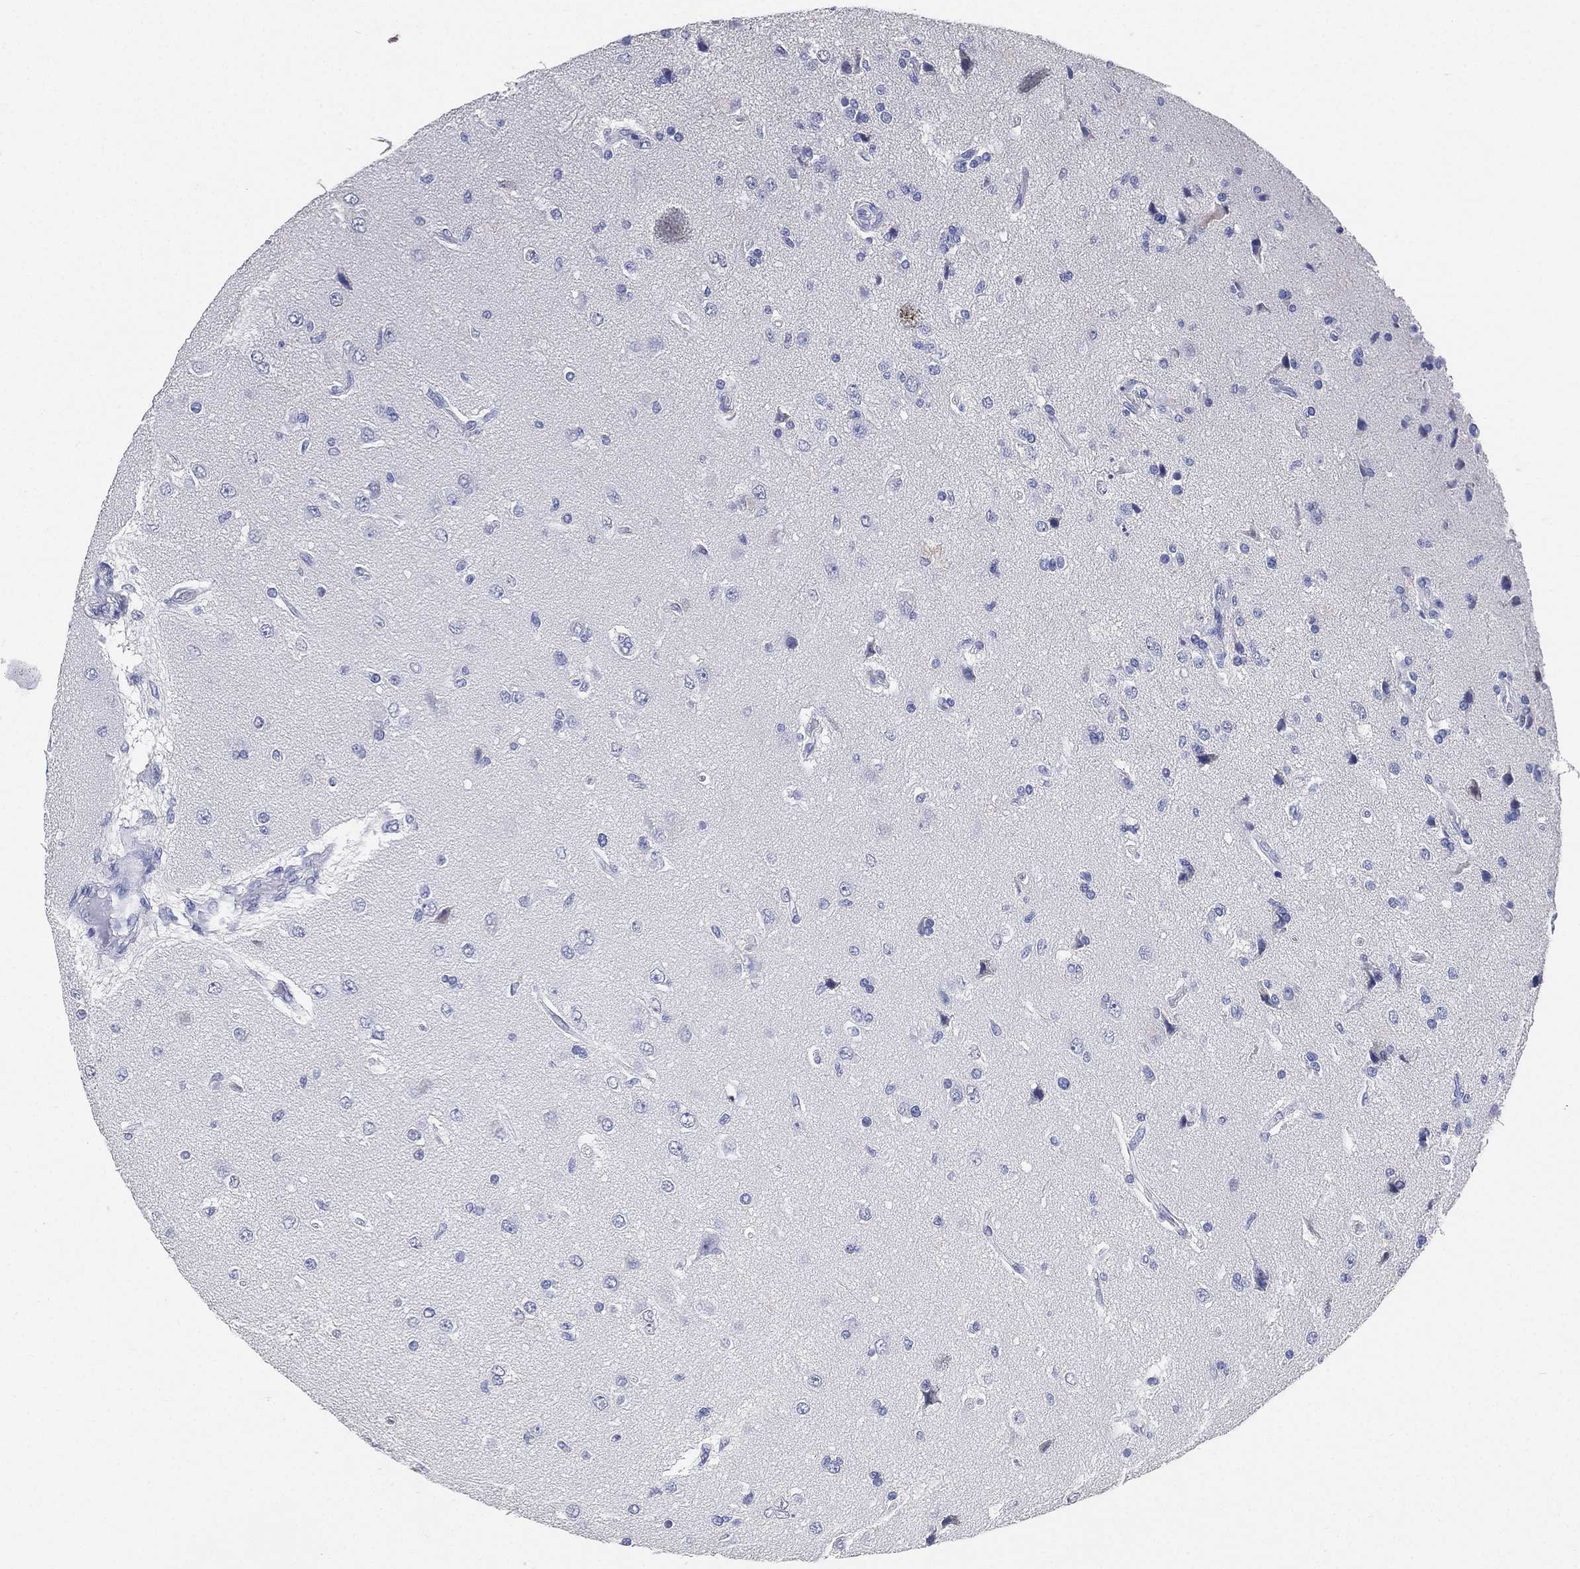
{"staining": {"intensity": "negative", "quantity": "none", "location": "none"}, "tissue": "glioma", "cell_type": "Tumor cells", "image_type": "cancer", "snomed": [{"axis": "morphology", "description": "Glioma, malignant, High grade"}, {"axis": "topography", "description": "Brain"}], "caption": "Tumor cells are negative for protein expression in human glioma.", "gene": "IYD", "patient": {"sex": "male", "age": 56}}